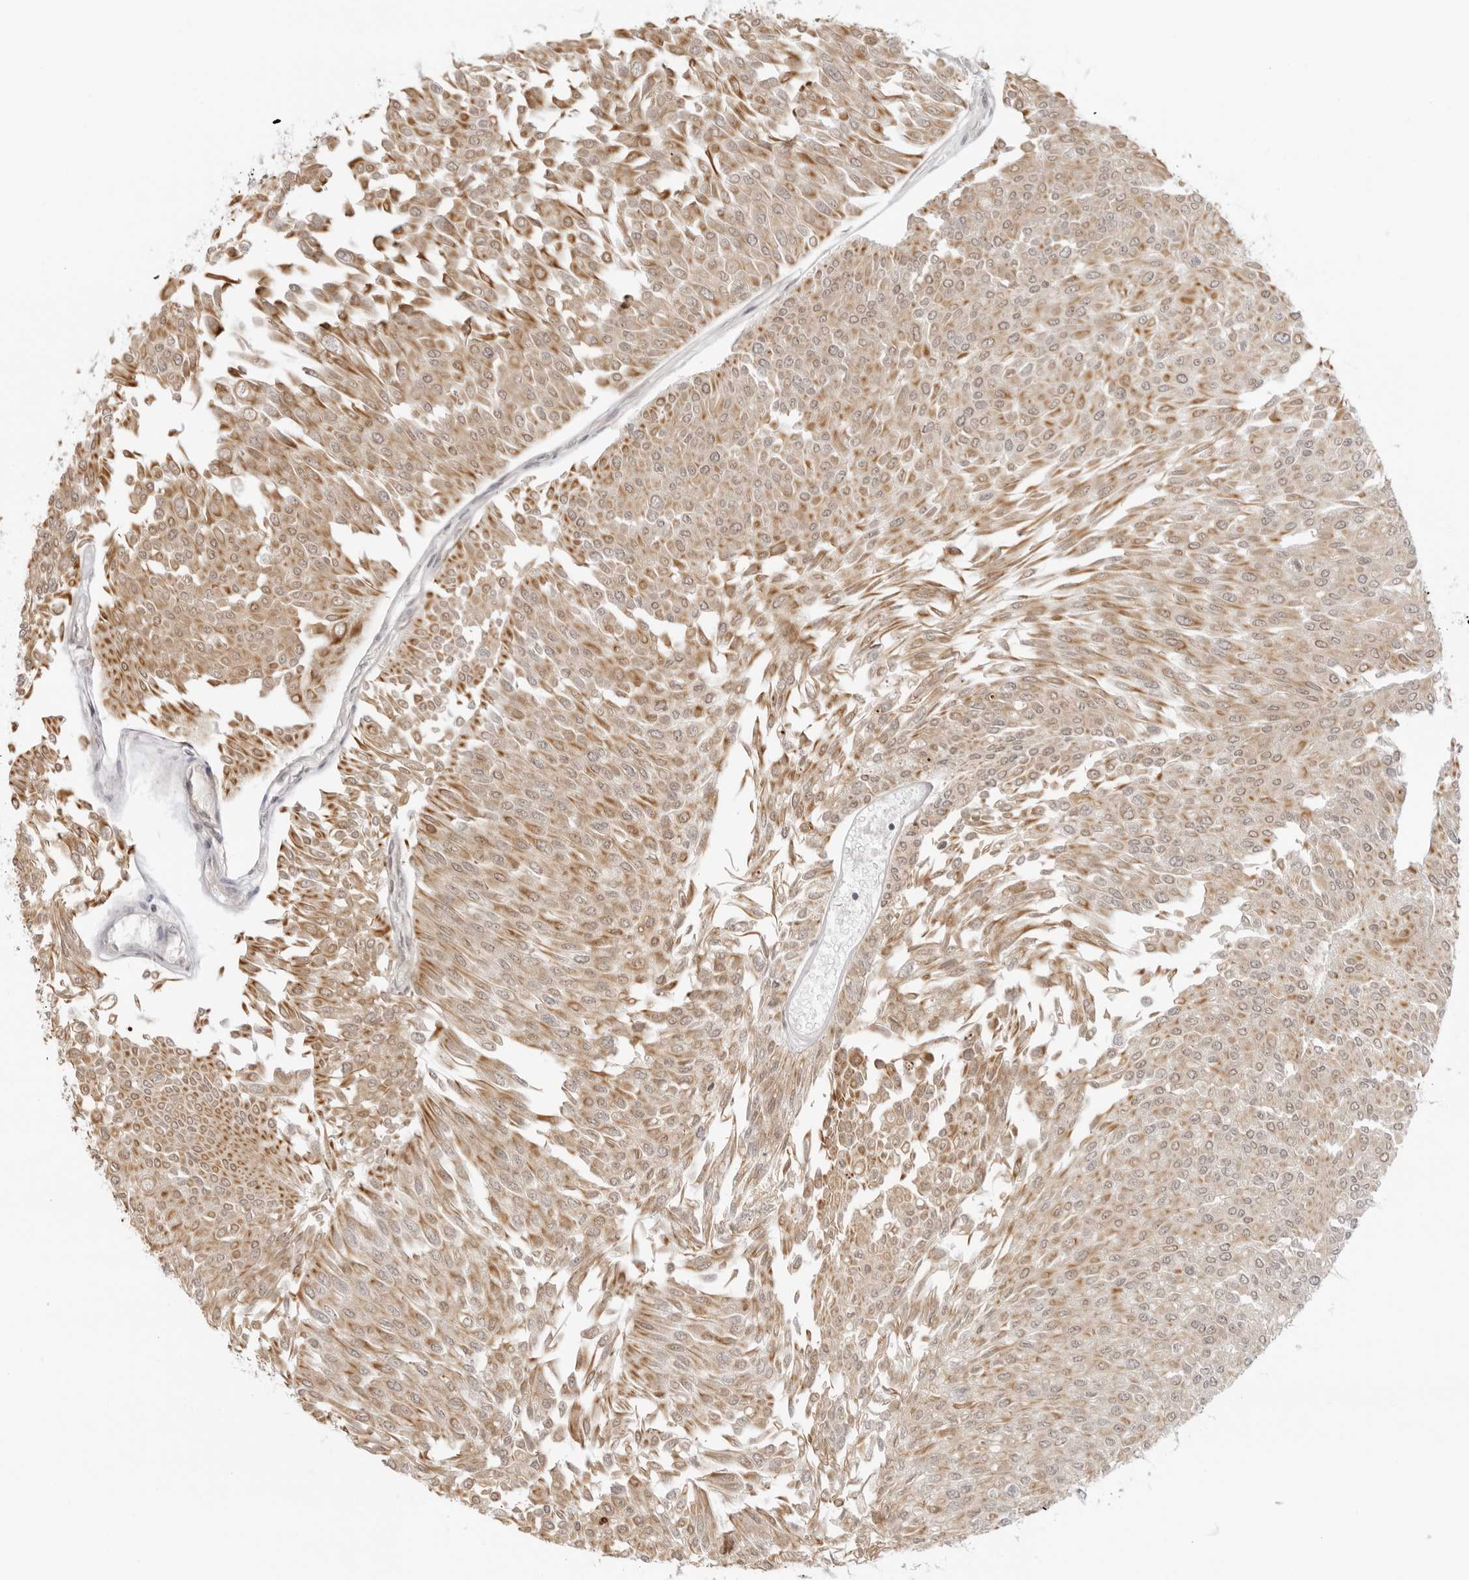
{"staining": {"intensity": "moderate", "quantity": ">75%", "location": "cytoplasmic/membranous"}, "tissue": "urothelial cancer", "cell_type": "Tumor cells", "image_type": "cancer", "snomed": [{"axis": "morphology", "description": "Urothelial carcinoma, Low grade"}, {"axis": "topography", "description": "Urinary bladder"}], "caption": "Immunohistochemical staining of urothelial carcinoma (low-grade) reveals moderate cytoplasmic/membranous protein staining in about >75% of tumor cells.", "gene": "PRRC2C", "patient": {"sex": "male", "age": 67}}